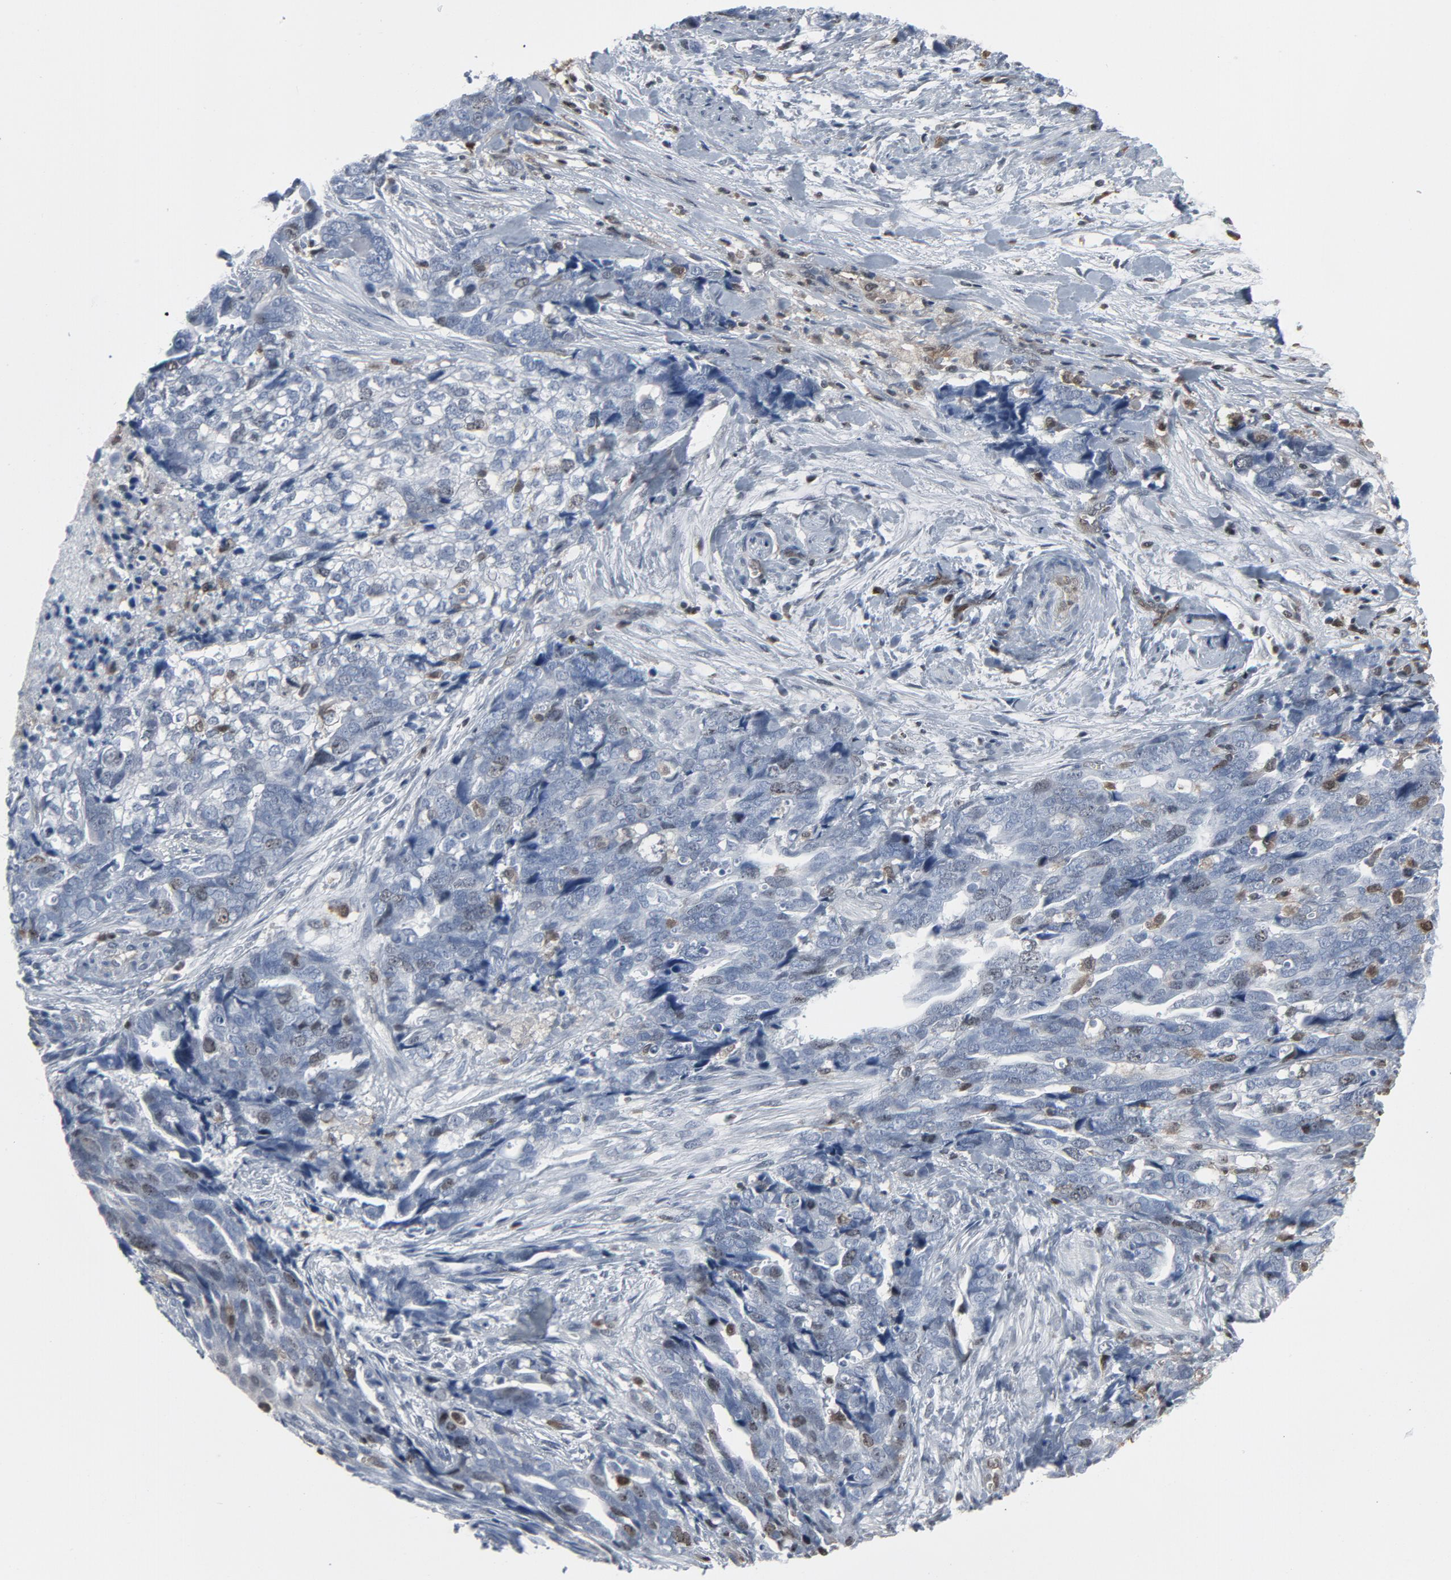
{"staining": {"intensity": "negative", "quantity": "none", "location": "none"}, "tissue": "ovarian cancer", "cell_type": "Tumor cells", "image_type": "cancer", "snomed": [{"axis": "morphology", "description": "Normal tissue, NOS"}, {"axis": "morphology", "description": "Cystadenocarcinoma, serous, NOS"}, {"axis": "topography", "description": "Fallopian tube"}, {"axis": "topography", "description": "Ovary"}], "caption": "DAB (3,3'-diaminobenzidine) immunohistochemical staining of human ovarian cancer reveals no significant staining in tumor cells.", "gene": "STAT5A", "patient": {"sex": "female", "age": 56}}